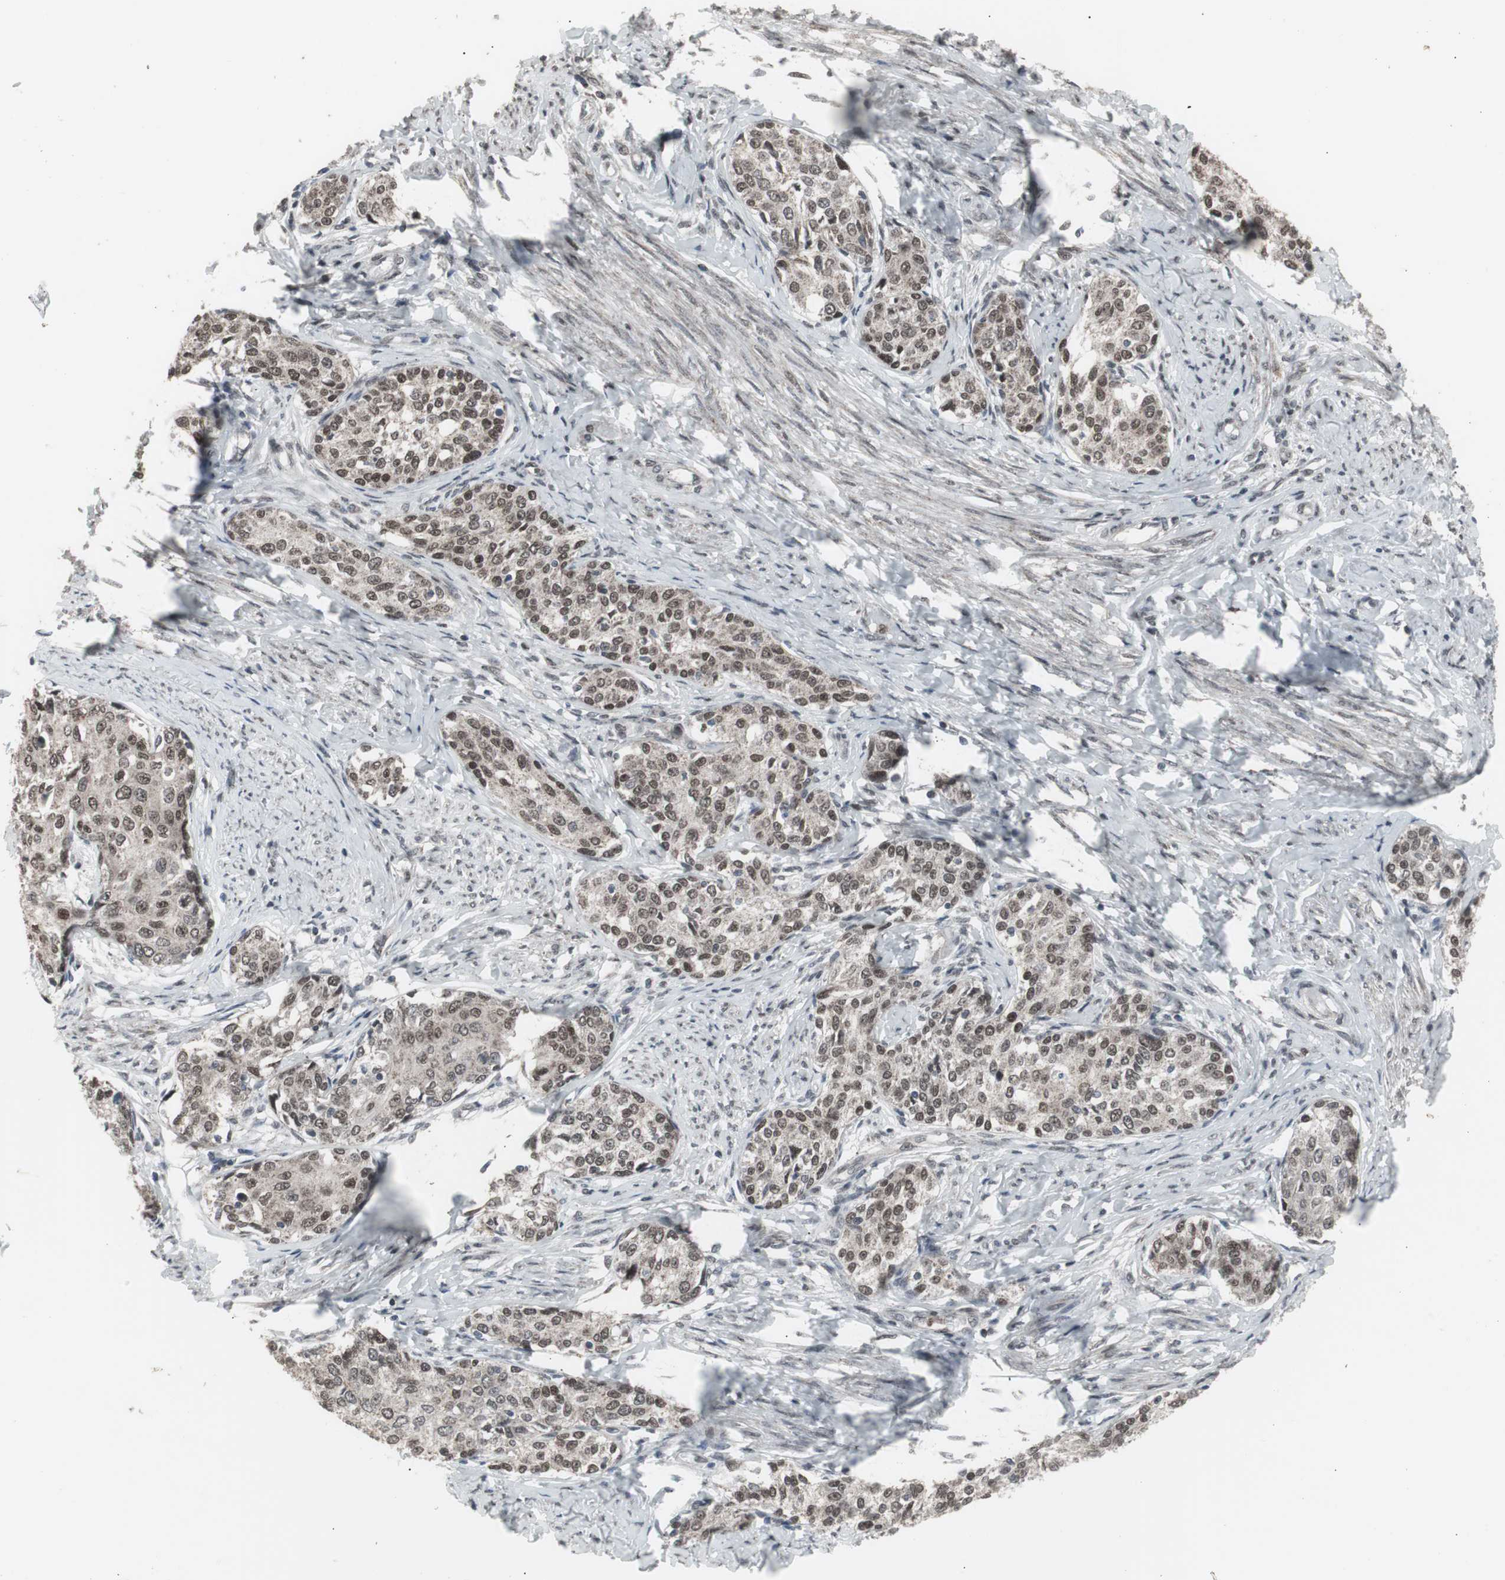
{"staining": {"intensity": "moderate", "quantity": ">75%", "location": "nuclear"}, "tissue": "cervical cancer", "cell_type": "Tumor cells", "image_type": "cancer", "snomed": [{"axis": "morphology", "description": "Squamous cell carcinoma, NOS"}, {"axis": "morphology", "description": "Adenocarcinoma, NOS"}, {"axis": "topography", "description": "Cervix"}], "caption": "Adenocarcinoma (cervical) was stained to show a protein in brown. There is medium levels of moderate nuclear positivity in about >75% of tumor cells.", "gene": "RXRA", "patient": {"sex": "female", "age": 52}}